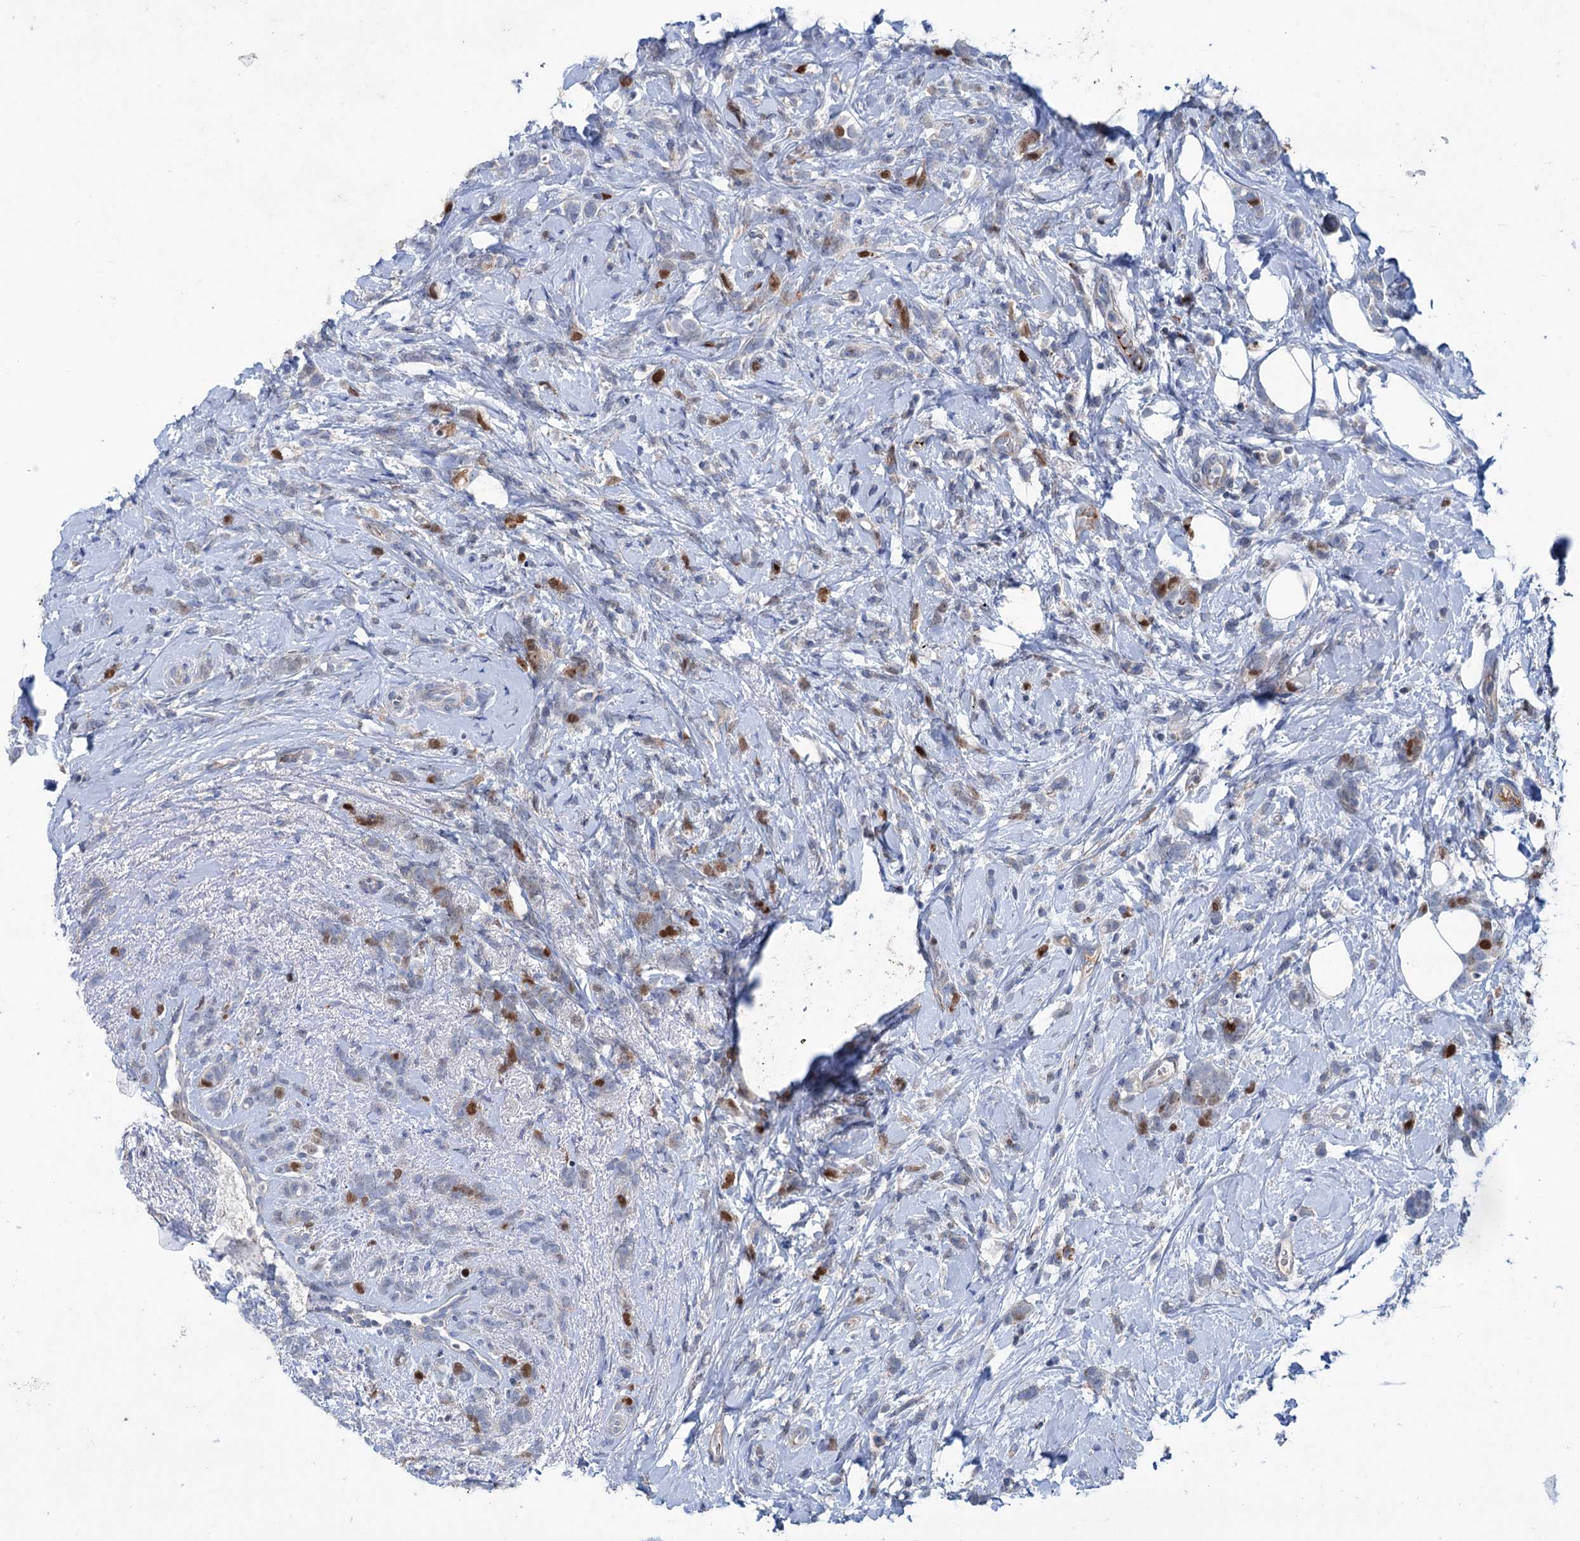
{"staining": {"intensity": "moderate", "quantity": "<25%", "location": "nuclear"}, "tissue": "breast cancer", "cell_type": "Tumor cells", "image_type": "cancer", "snomed": [{"axis": "morphology", "description": "Lobular carcinoma"}, {"axis": "topography", "description": "Breast"}], "caption": "Breast lobular carcinoma tissue shows moderate nuclear expression in approximately <25% of tumor cells, visualized by immunohistochemistry.", "gene": "FAM111B", "patient": {"sex": "female", "age": 58}}